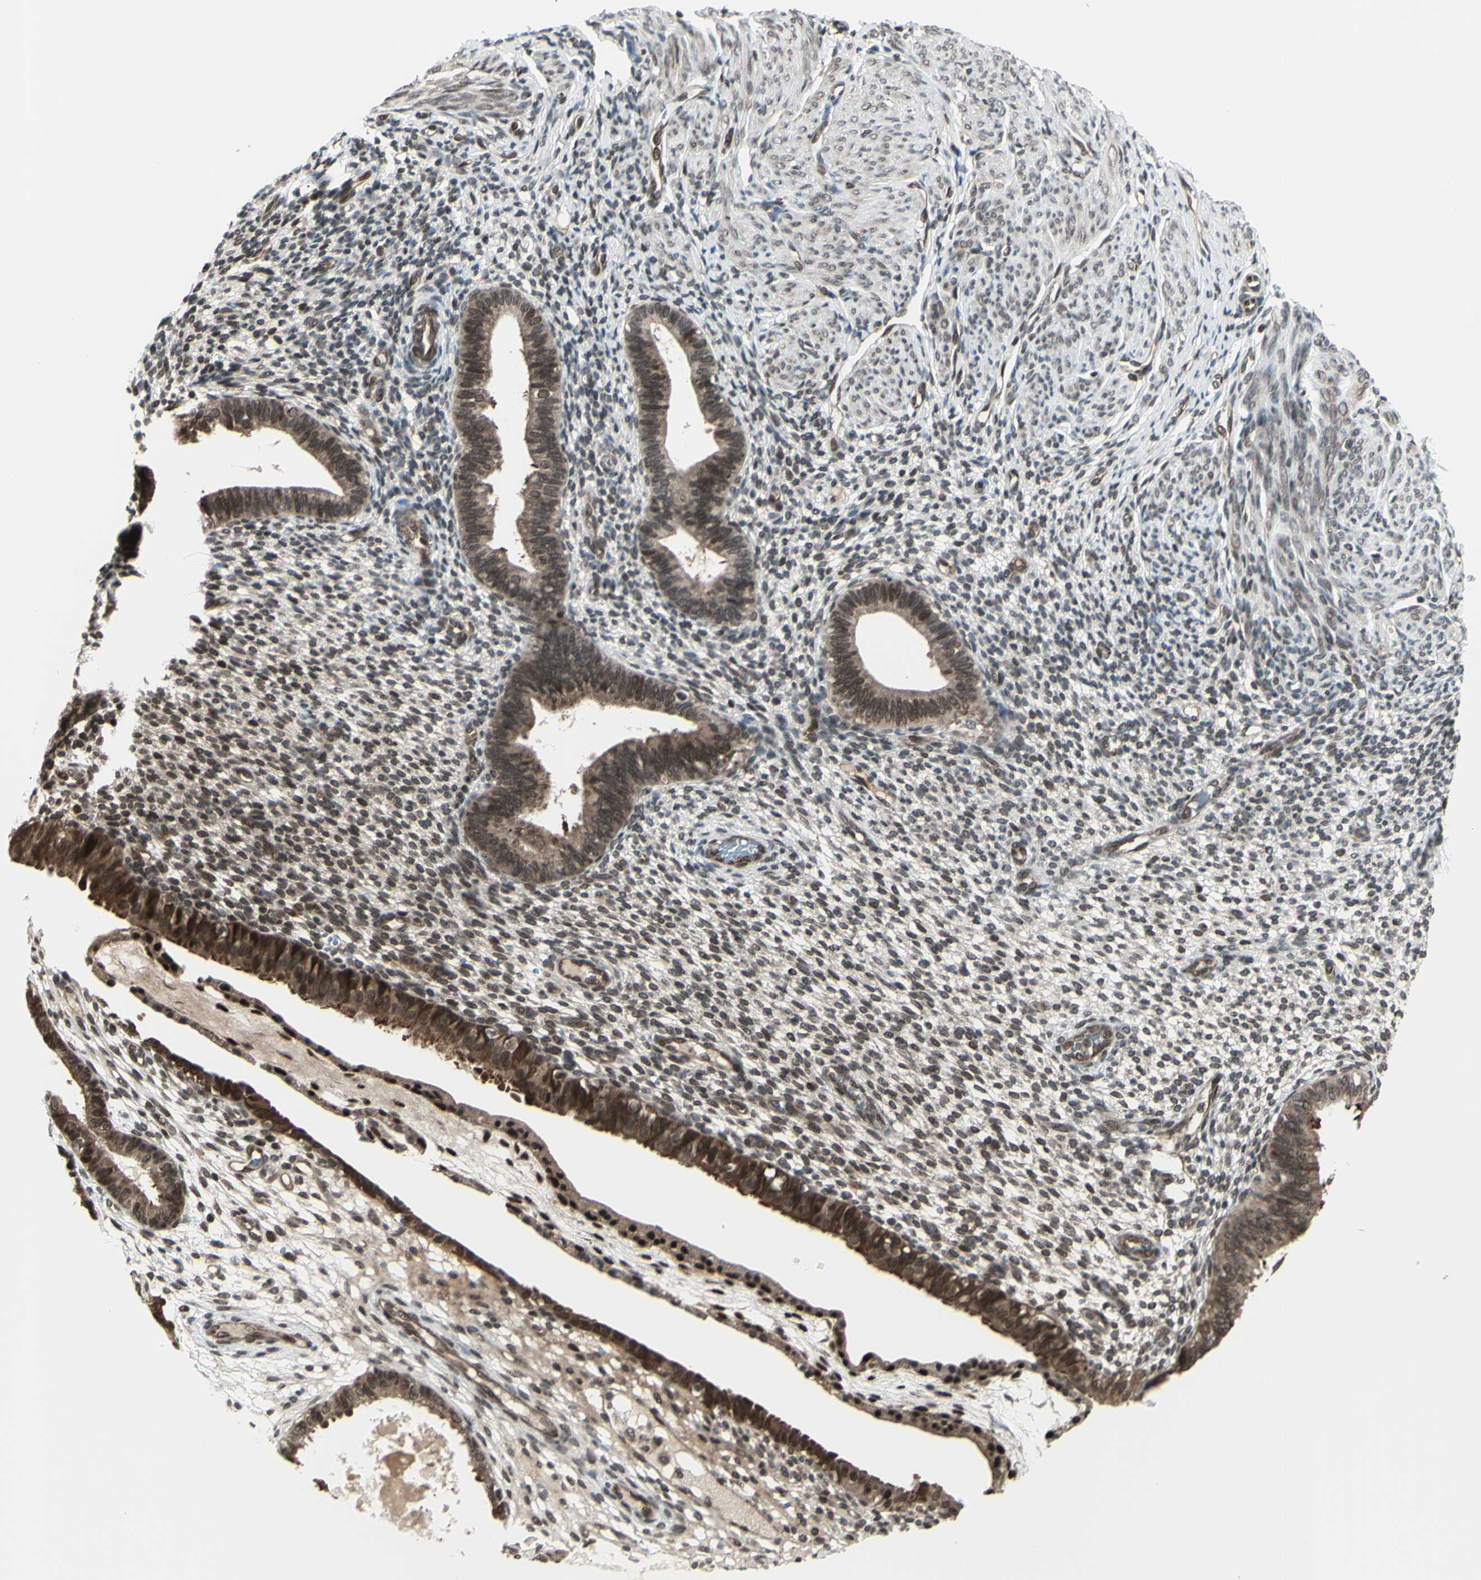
{"staining": {"intensity": "weak", "quantity": "25%-75%", "location": "cytoplasmic/membranous,nuclear"}, "tissue": "endometrium", "cell_type": "Cells in endometrial stroma", "image_type": "normal", "snomed": [{"axis": "morphology", "description": "Normal tissue, NOS"}, {"axis": "topography", "description": "Endometrium"}], "caption": "Brown immunohistochemical staining in normal human endometrium demonstrates weak cytoplasmic/membranous,nuclear staining in approximately 25%-75% of cells in endometrial stroma. The staining is performed using DAB brown chromogen to label protein expression. The nuclei are counter-stained blue using hematoxylin.", "gene": "MLF2", "patient": {"sex": "female", "age": 61}}